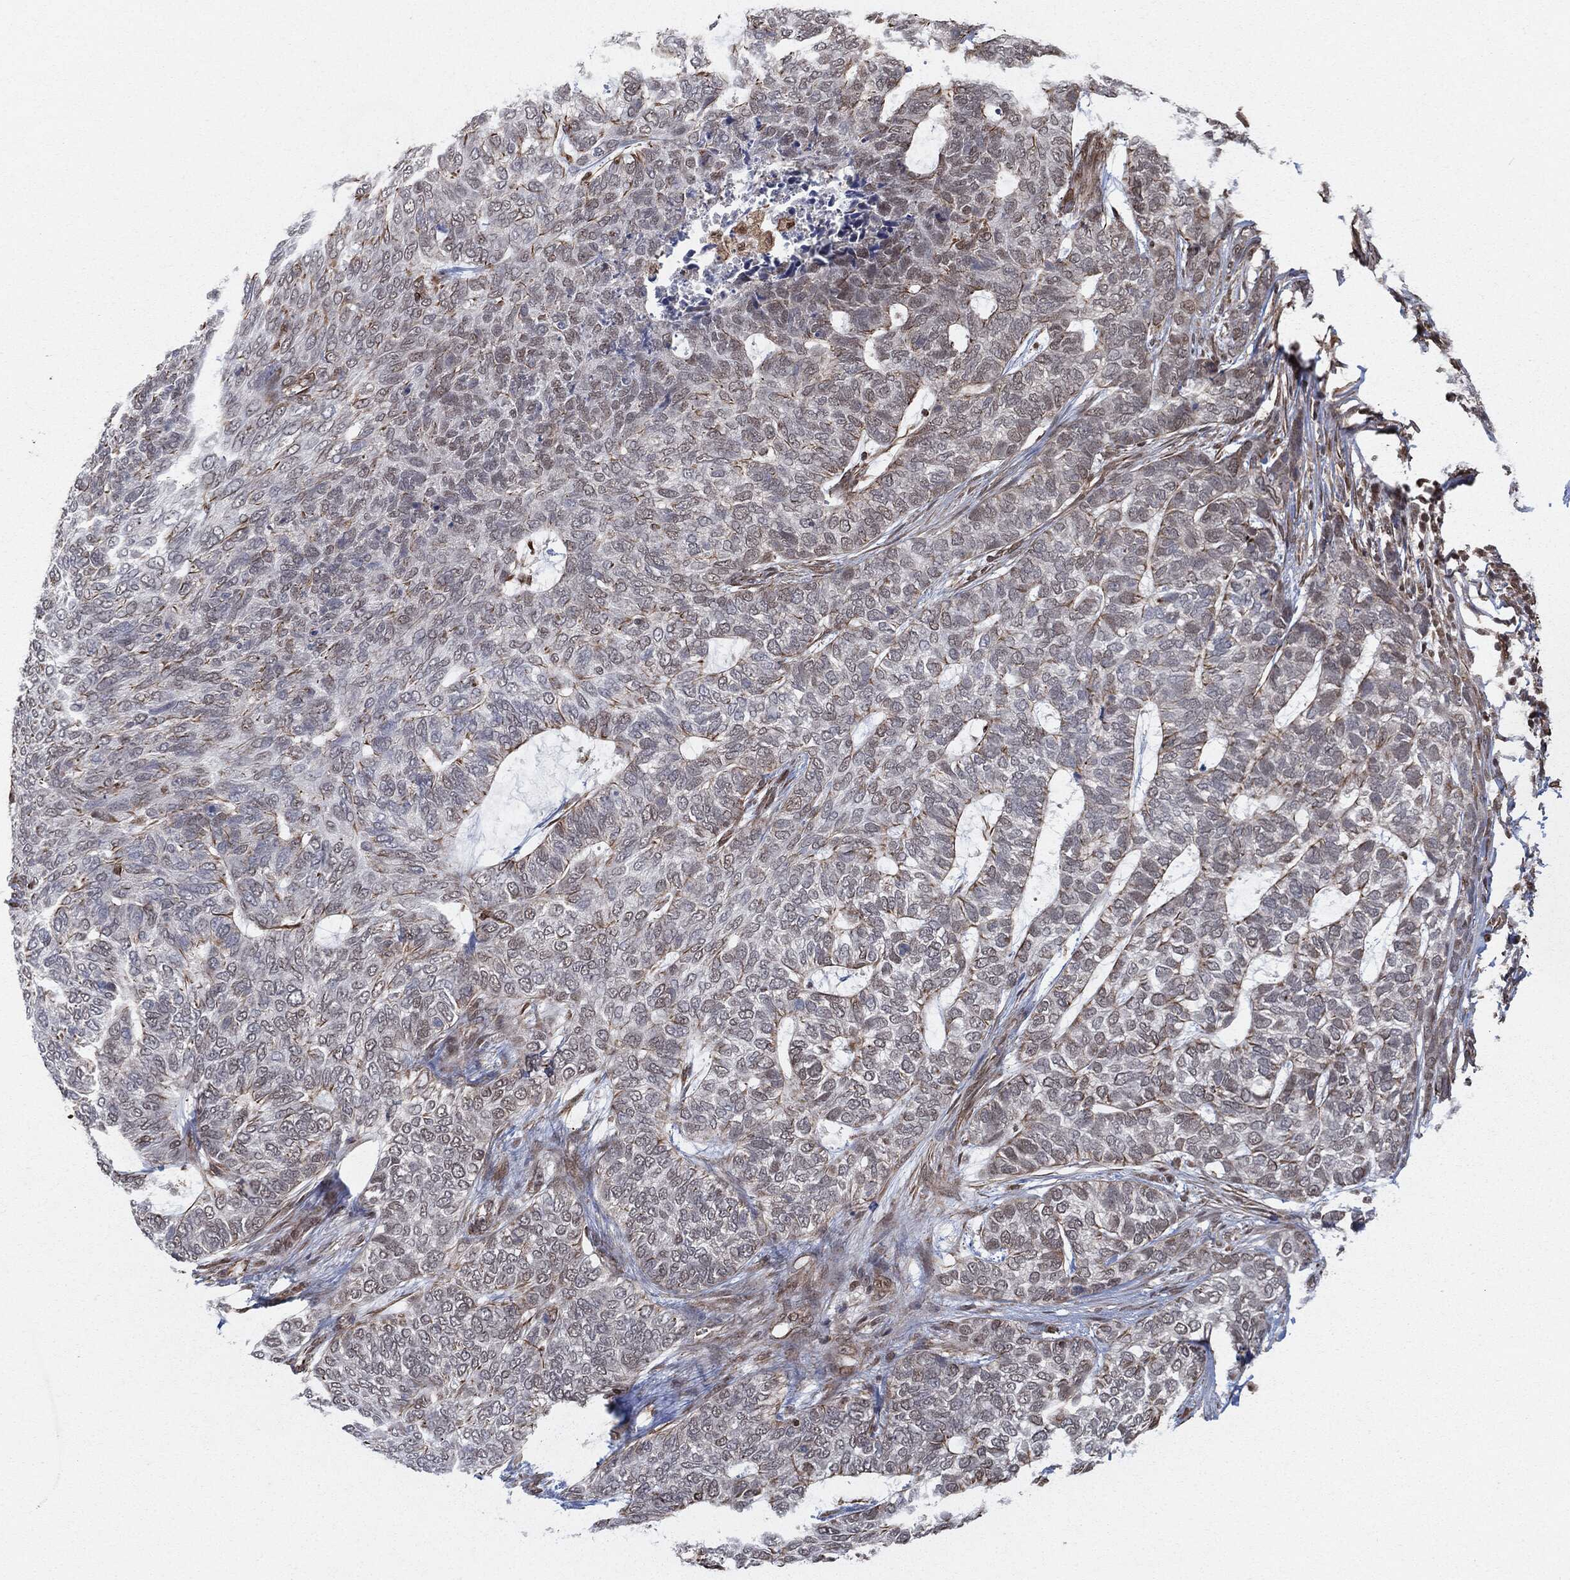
{"staining": {"intensity": "negative", "quantity": "none", "location": "none"}, "tissue": "skin cancer", "cell_type": "Tumor cells", "image_type": "cancer", "snomed": [{"axis": "morphology", "description": "Basal cell carcinoma"}, {"axis": "topography", "description": "Skin"}], "caption": "This is an immunohistochemistry (IHC) histopathology image of human skin basal cell carcinoma. There is no expression in tumor cells.", "gene": "TP53RK", "patient": {"sex": "female", "age": 65}}